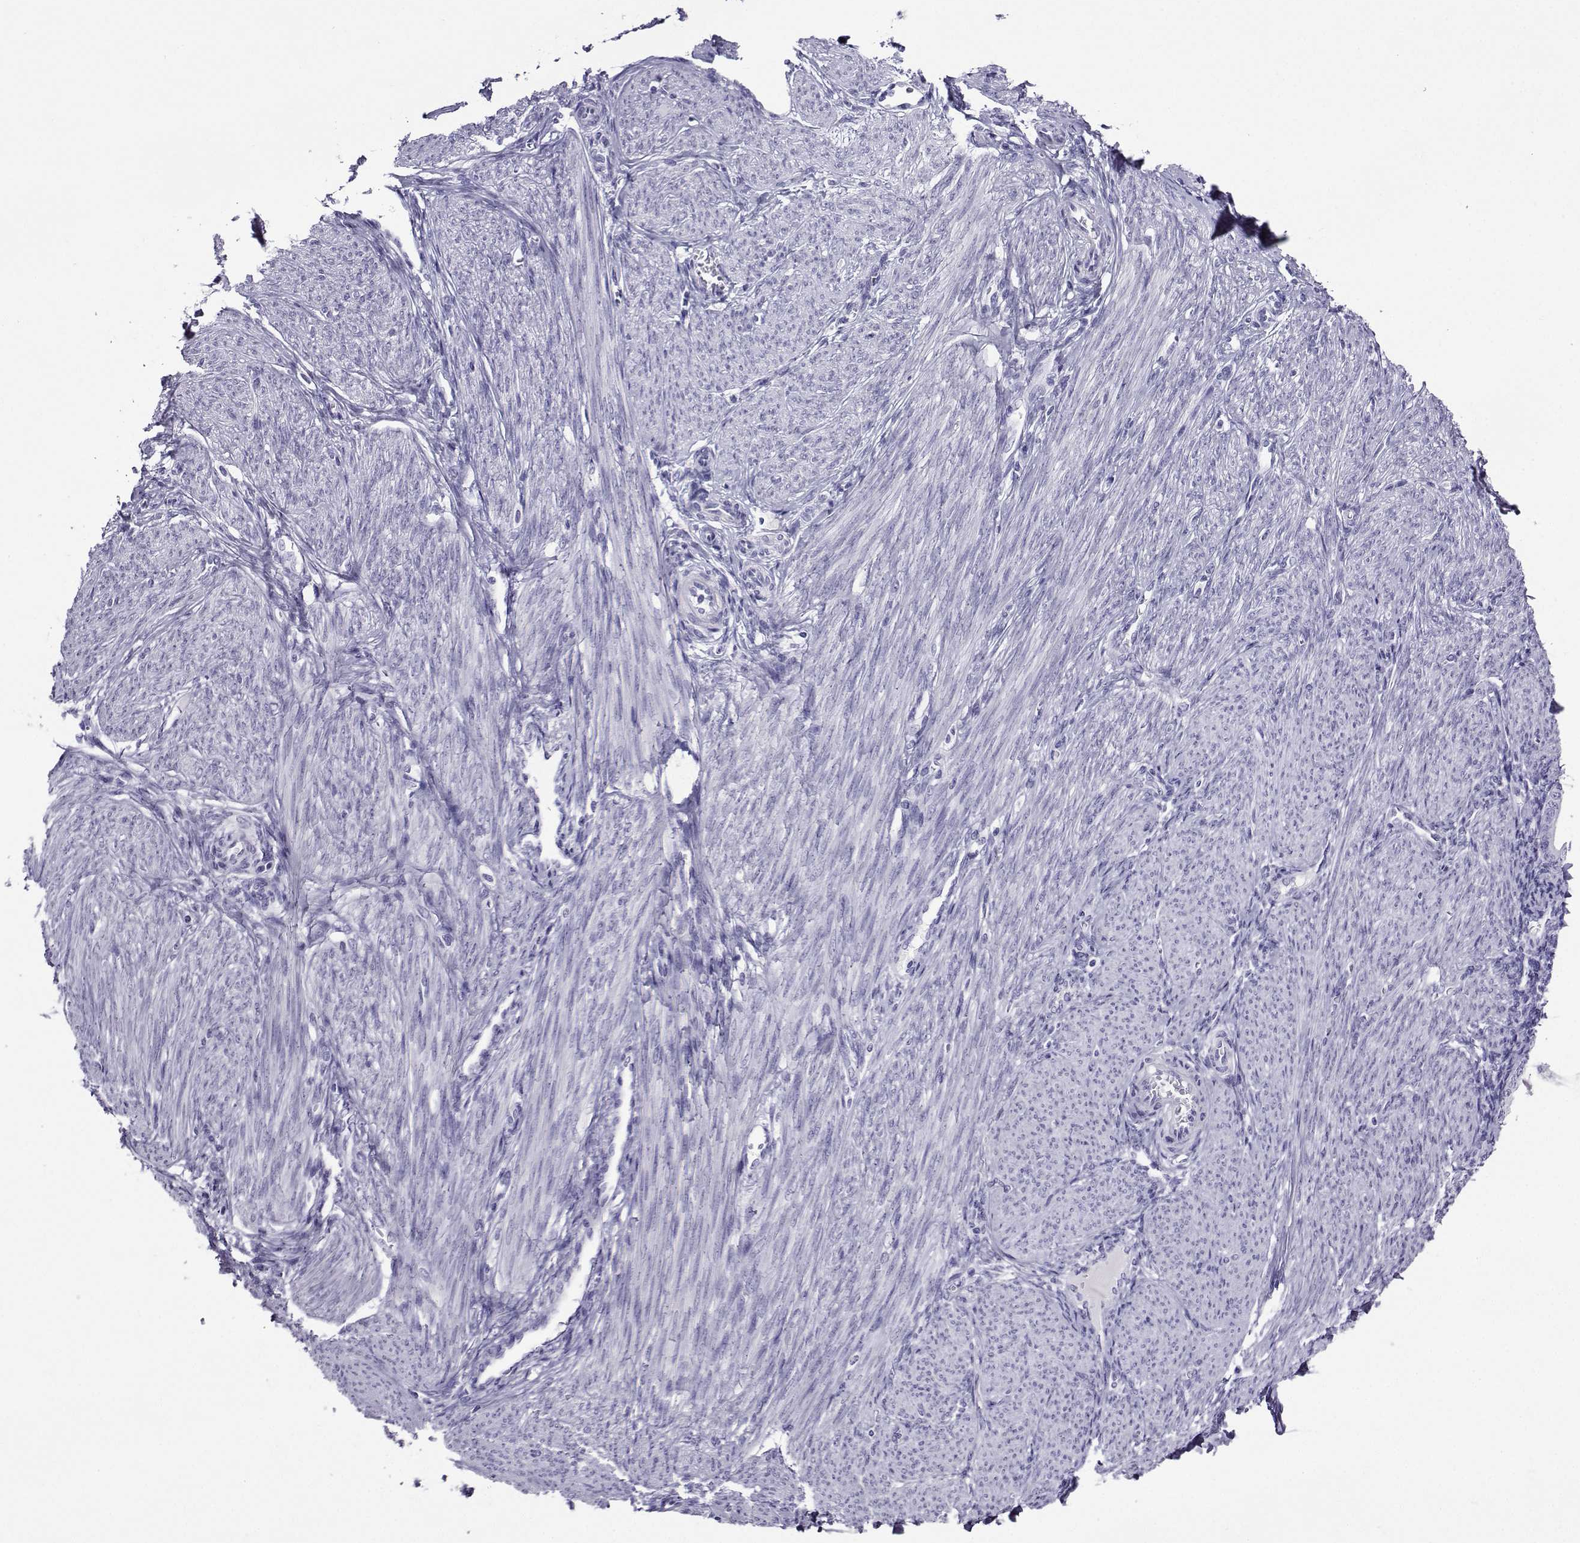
{"staining": {"intensity": "negative", "quantity": "none", "location": "none"}, "tissue": "endometrium", "cell_type": "Cells in endometrial stroma", "image_type": "normal", "snomed": [{"axis": "morphology", "description": "Normal tissue, NOS"}, {"axis": "topography", "description": "Endometrium"}], "caption": "A histopathology image of endometrium stained for a protein shows no brown staining in cells in endometrial stroma.", "gene": "CRYBB1", "patient": {"sex": "female", "age": 39}}